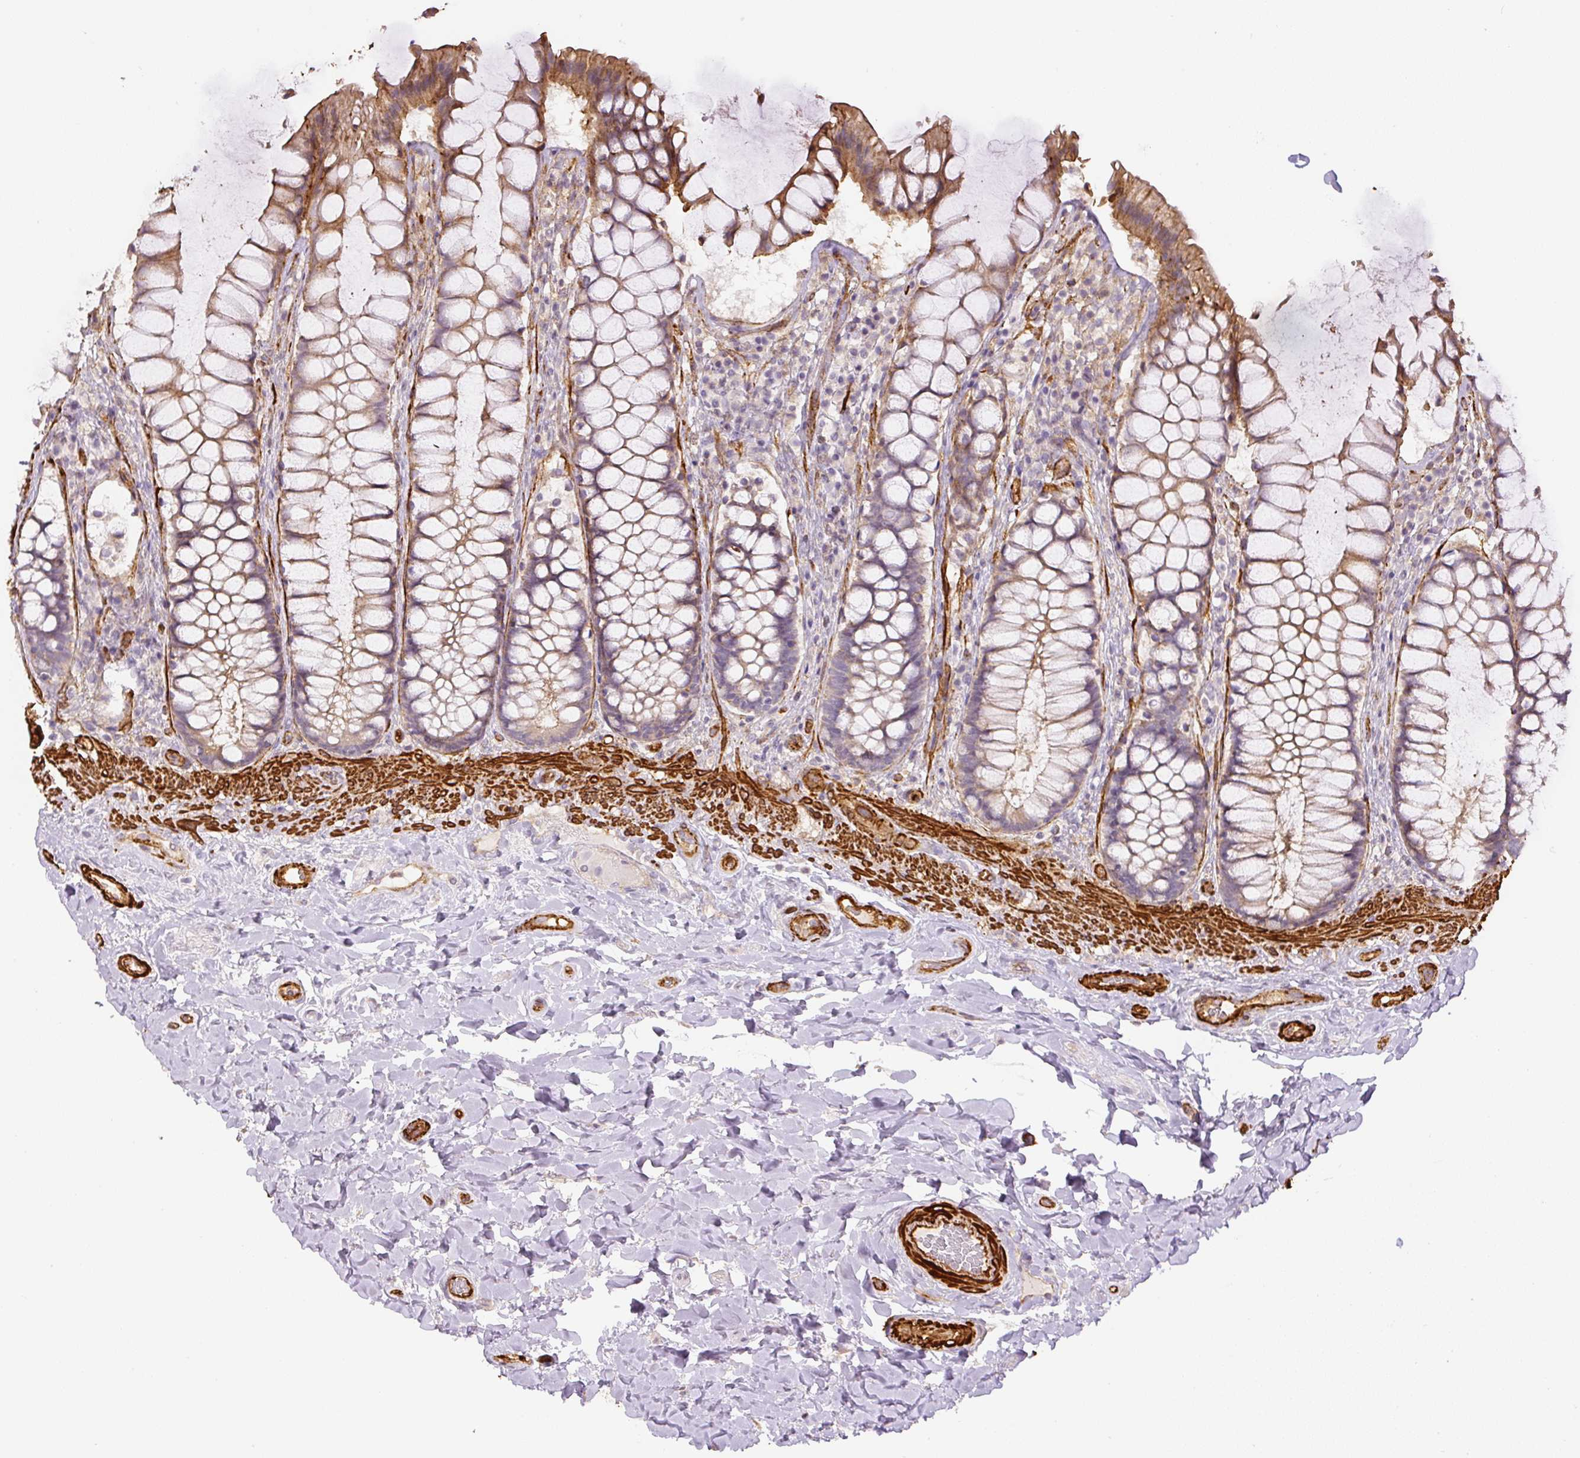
{"staining": {"intensity": "moderate", "quantity": "25%-75%", "location": "cytoplasmic/membranous"}, "tissue": "rectum", "cell_type": "Glandular cells", "image_type": "normal", "snomed": [{"axis": "morphology", "description": "Normal tissue, NOS"}, {"axis": "topography", "description": "Rectum"}], "caption": "This image exhibits immunohistochemistry staining of benign rectum, with medium moderate cytoplasmic/membranous positivity in about 25%-75% of glandular cells.", "gene": "MYL12A", "patient": {"sex": "female", "age": 58}}